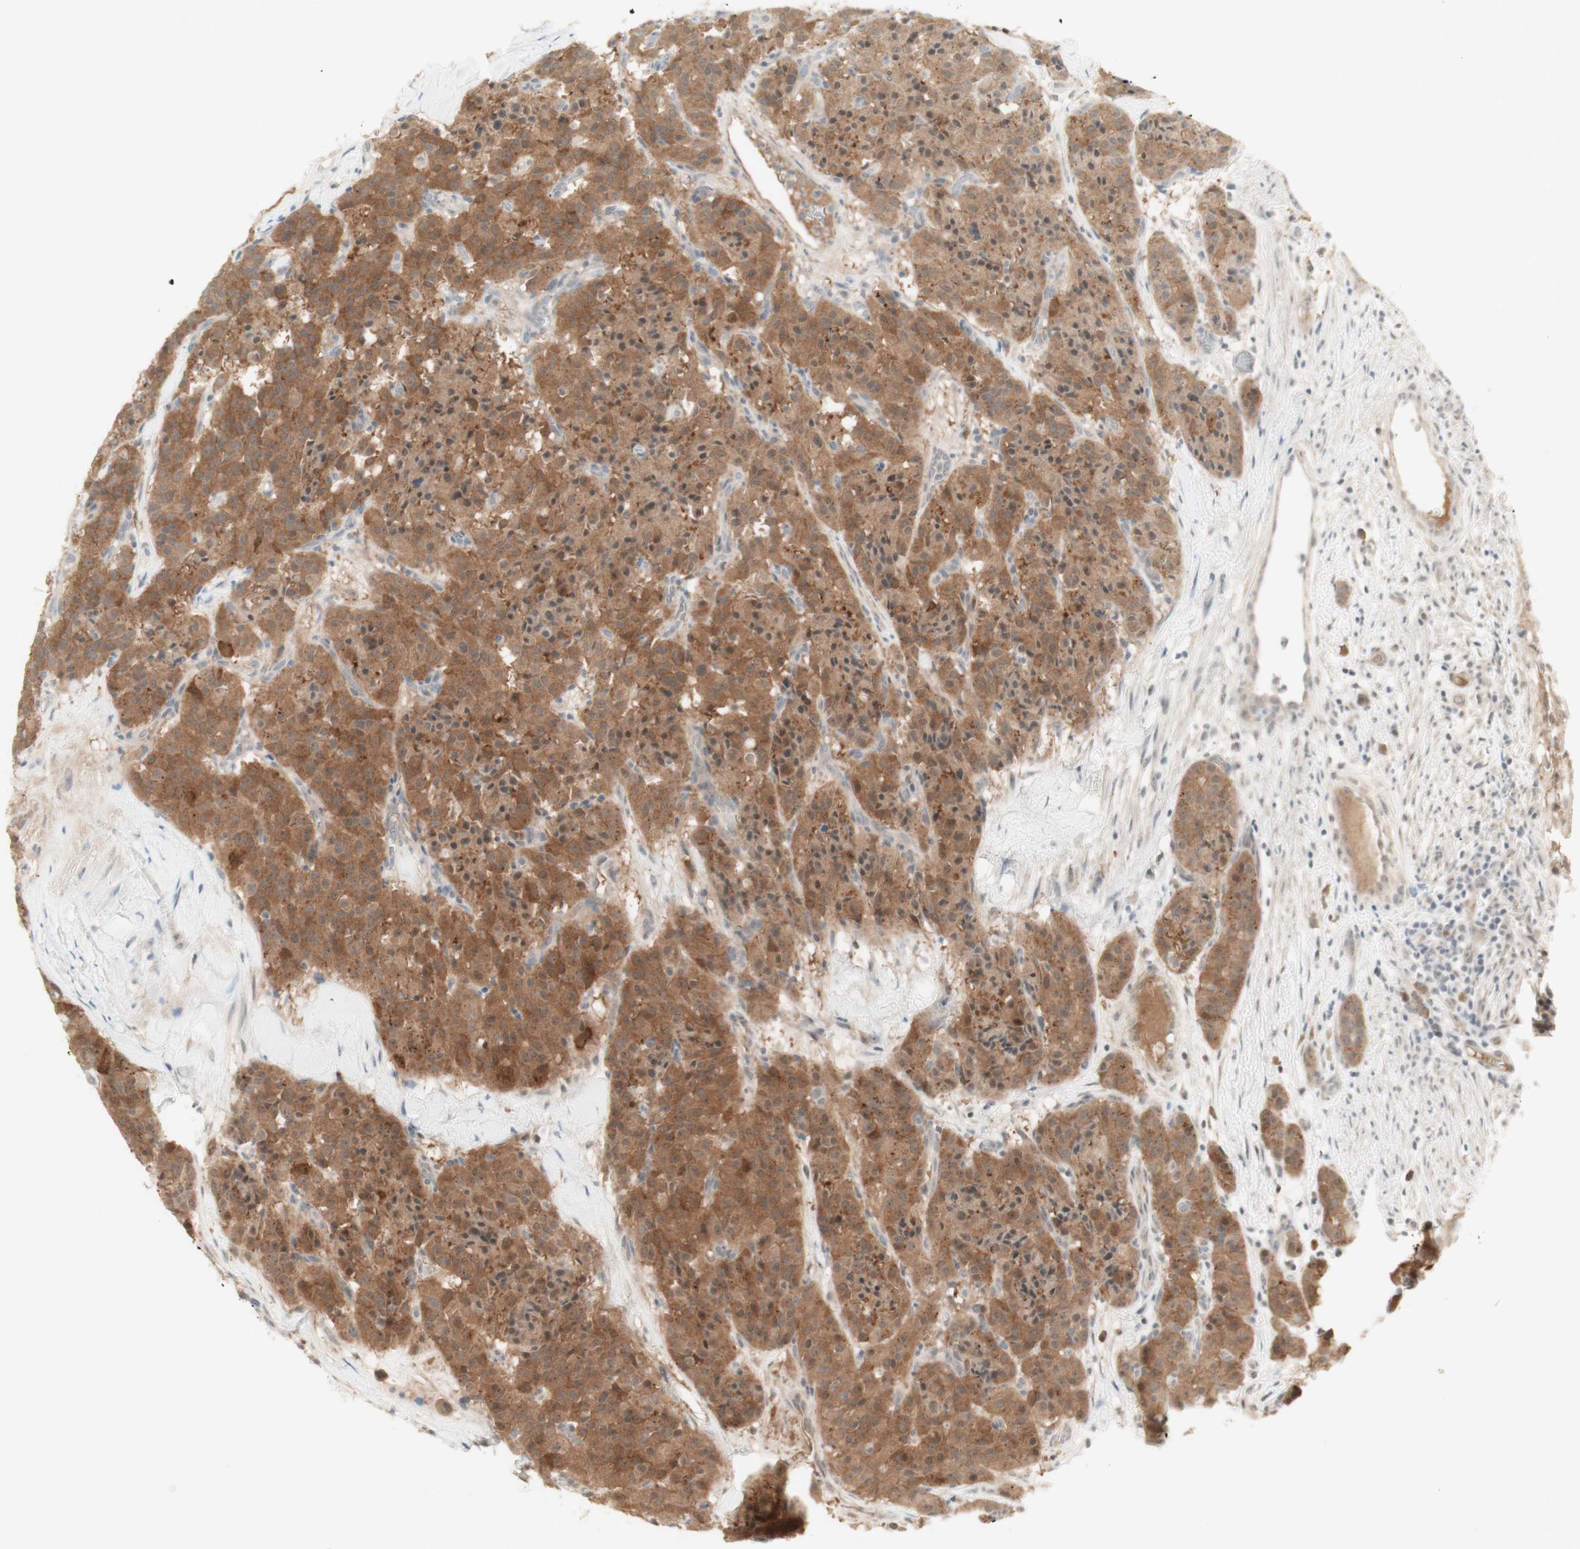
{"staining": {"intensity": "moderate", "quantity": ">75%", "location": "cytoplasmic/membranous,nuclear"}, "tissue": "carcinoid", "cell_type": "Tumor cells", "image_type": "cancer", "snomed": [{"axis": "morphology", "description": "Carcinoid, malignant, NOS"}, {"axis": "topography", "description": "Lung"}], "caption": "Protein expression analysis of carcinoid (malignant) displays moderate cytoplasmic/membranous and nuclear expression in about >75% of tumor cells. The protein is shown in brown color, while the nuclei are stained blue.", "gene": "PLCD4", "patient": {"sex": "male", "age": 30}}